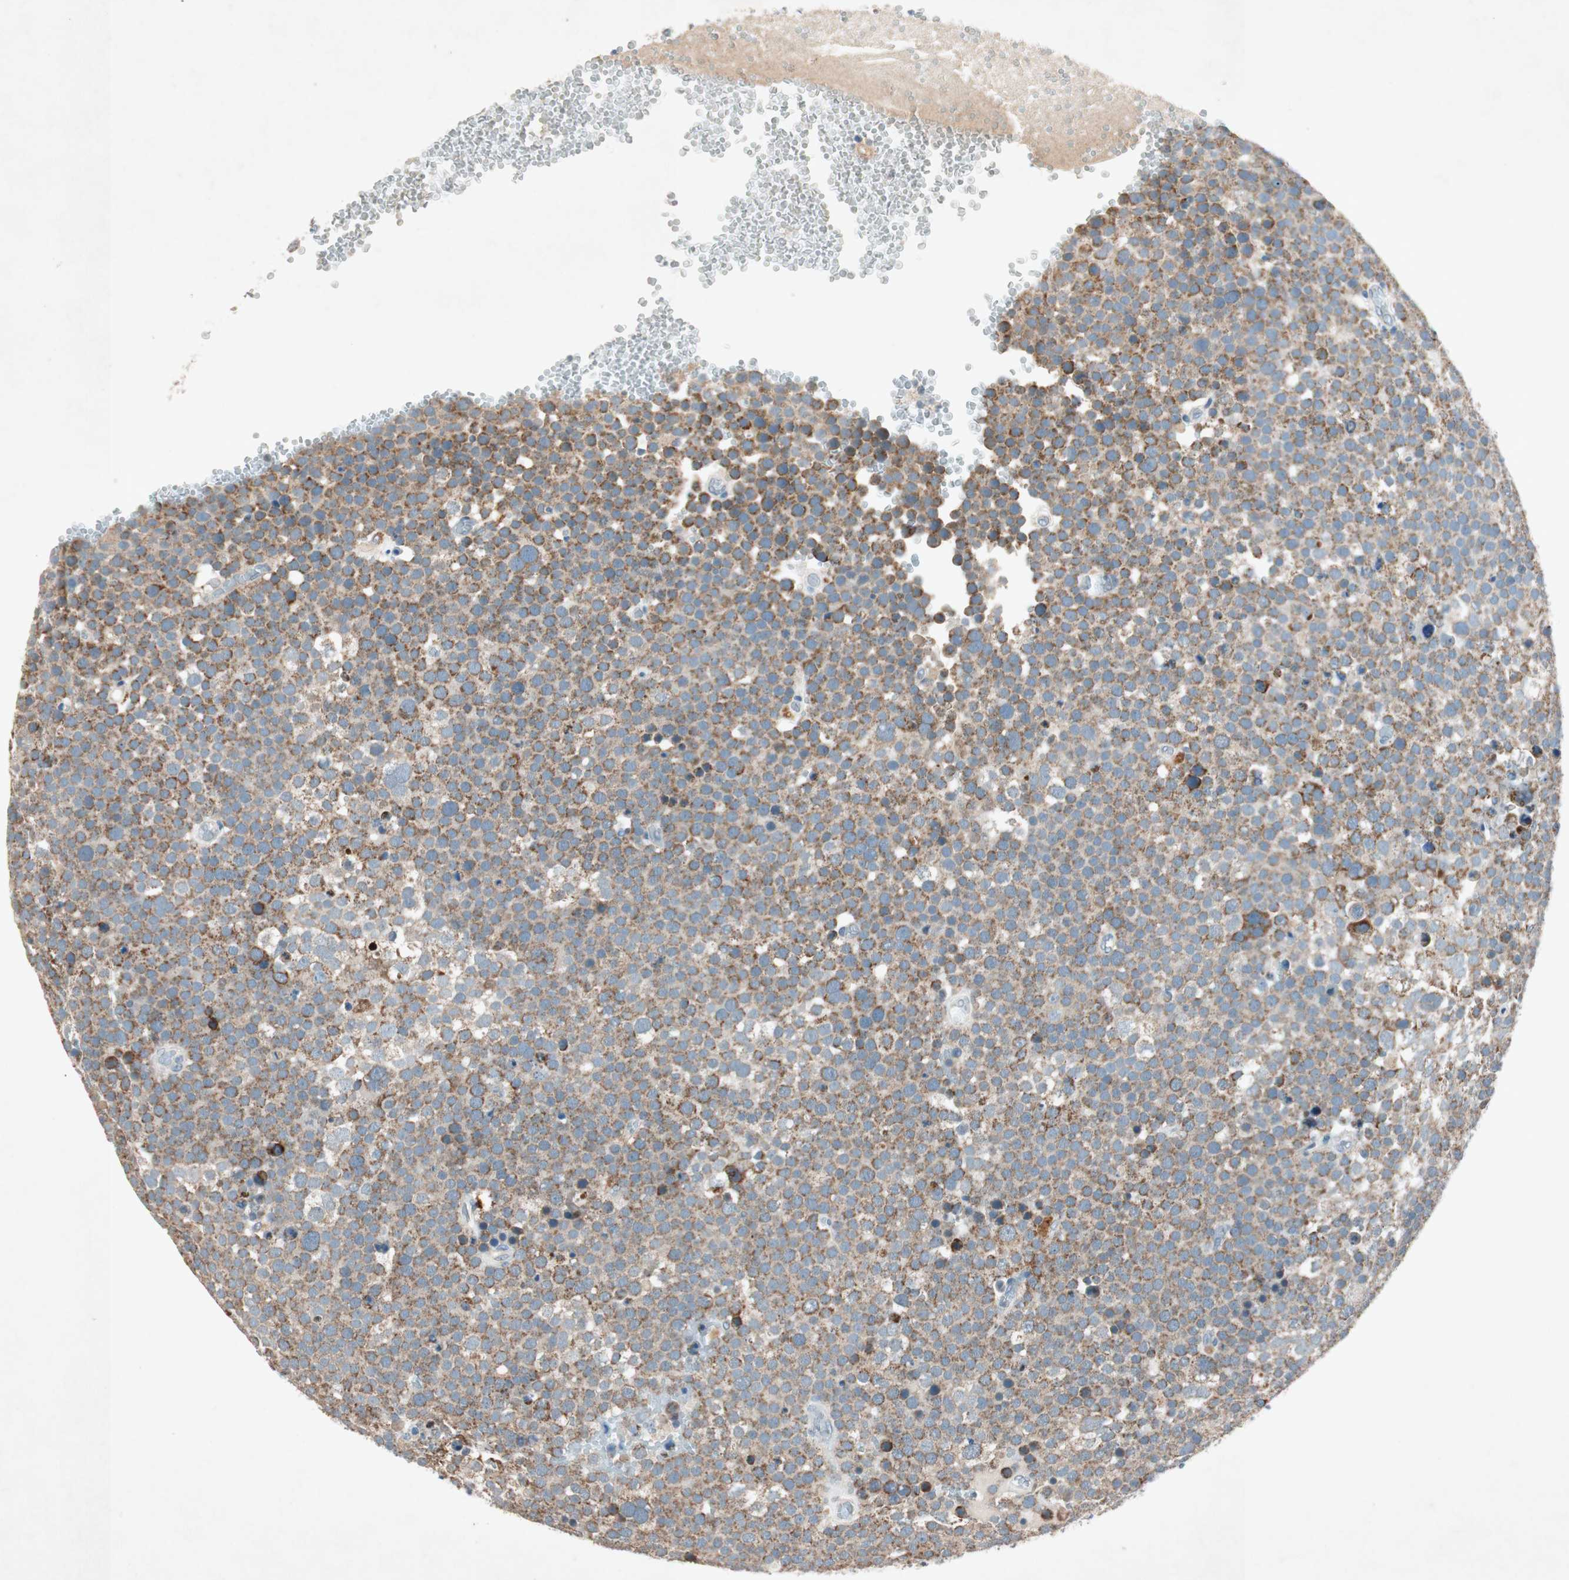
{"staining": {"intensity": "moderate", "quantity": ">75%", "location": "cytoplasmic/membranous"}, "tissue": "testis cancer", "cell_type": "Tumor cells", "image_type": "cancer", "snomed": [{"axis": "morphology", "description": "Seminoma, NOS"}, {"axis": "topography", "description": "Testis"}], "caption": "IHC histopathology image of neoplastic tissue: human seminoma (testis) stained using immunohistochemistry (IHC) demonstrates medium levels of moderate protein expression localized specifically in the cytoplasmic/membranous of tumor cells, appearing as a cytoplasmic/membranous brown color.", "gene": "NKAIN1", "patient": {"sex": "male", "age": 71}}